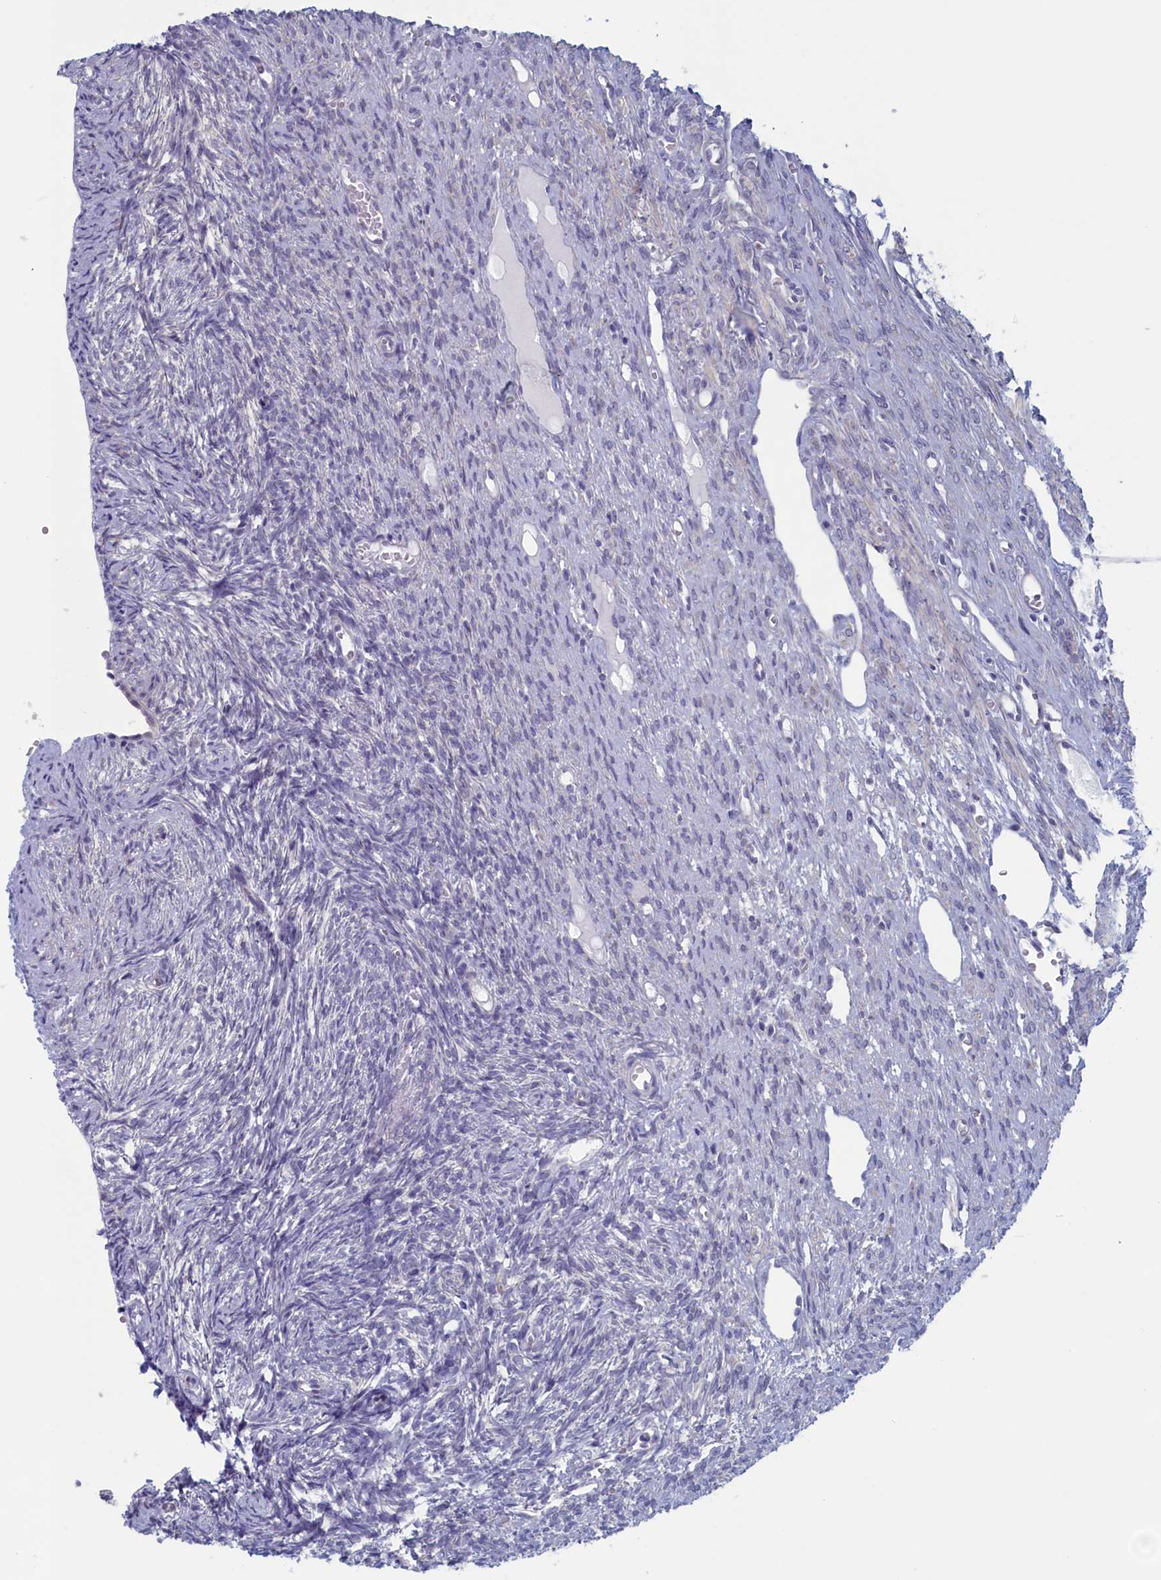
{"staining": {"intensity": "negative", "quantity": "none", "location": "none"}, "tissue": "ovary", "cell_type": "Ovarian stroma cells", "image_type": "normal", "snomed": [{"axis": "morphology", "description": "Normal tissue, NOS"}, {"axis": "topography", "description": "Ovary"}], "caption": "Immunohistochemical staining of normal ovary shows no significant positivity in ovarian stroma cells.", "gene": "WDR76", "patient": {"sex": "female", "age": 51}}